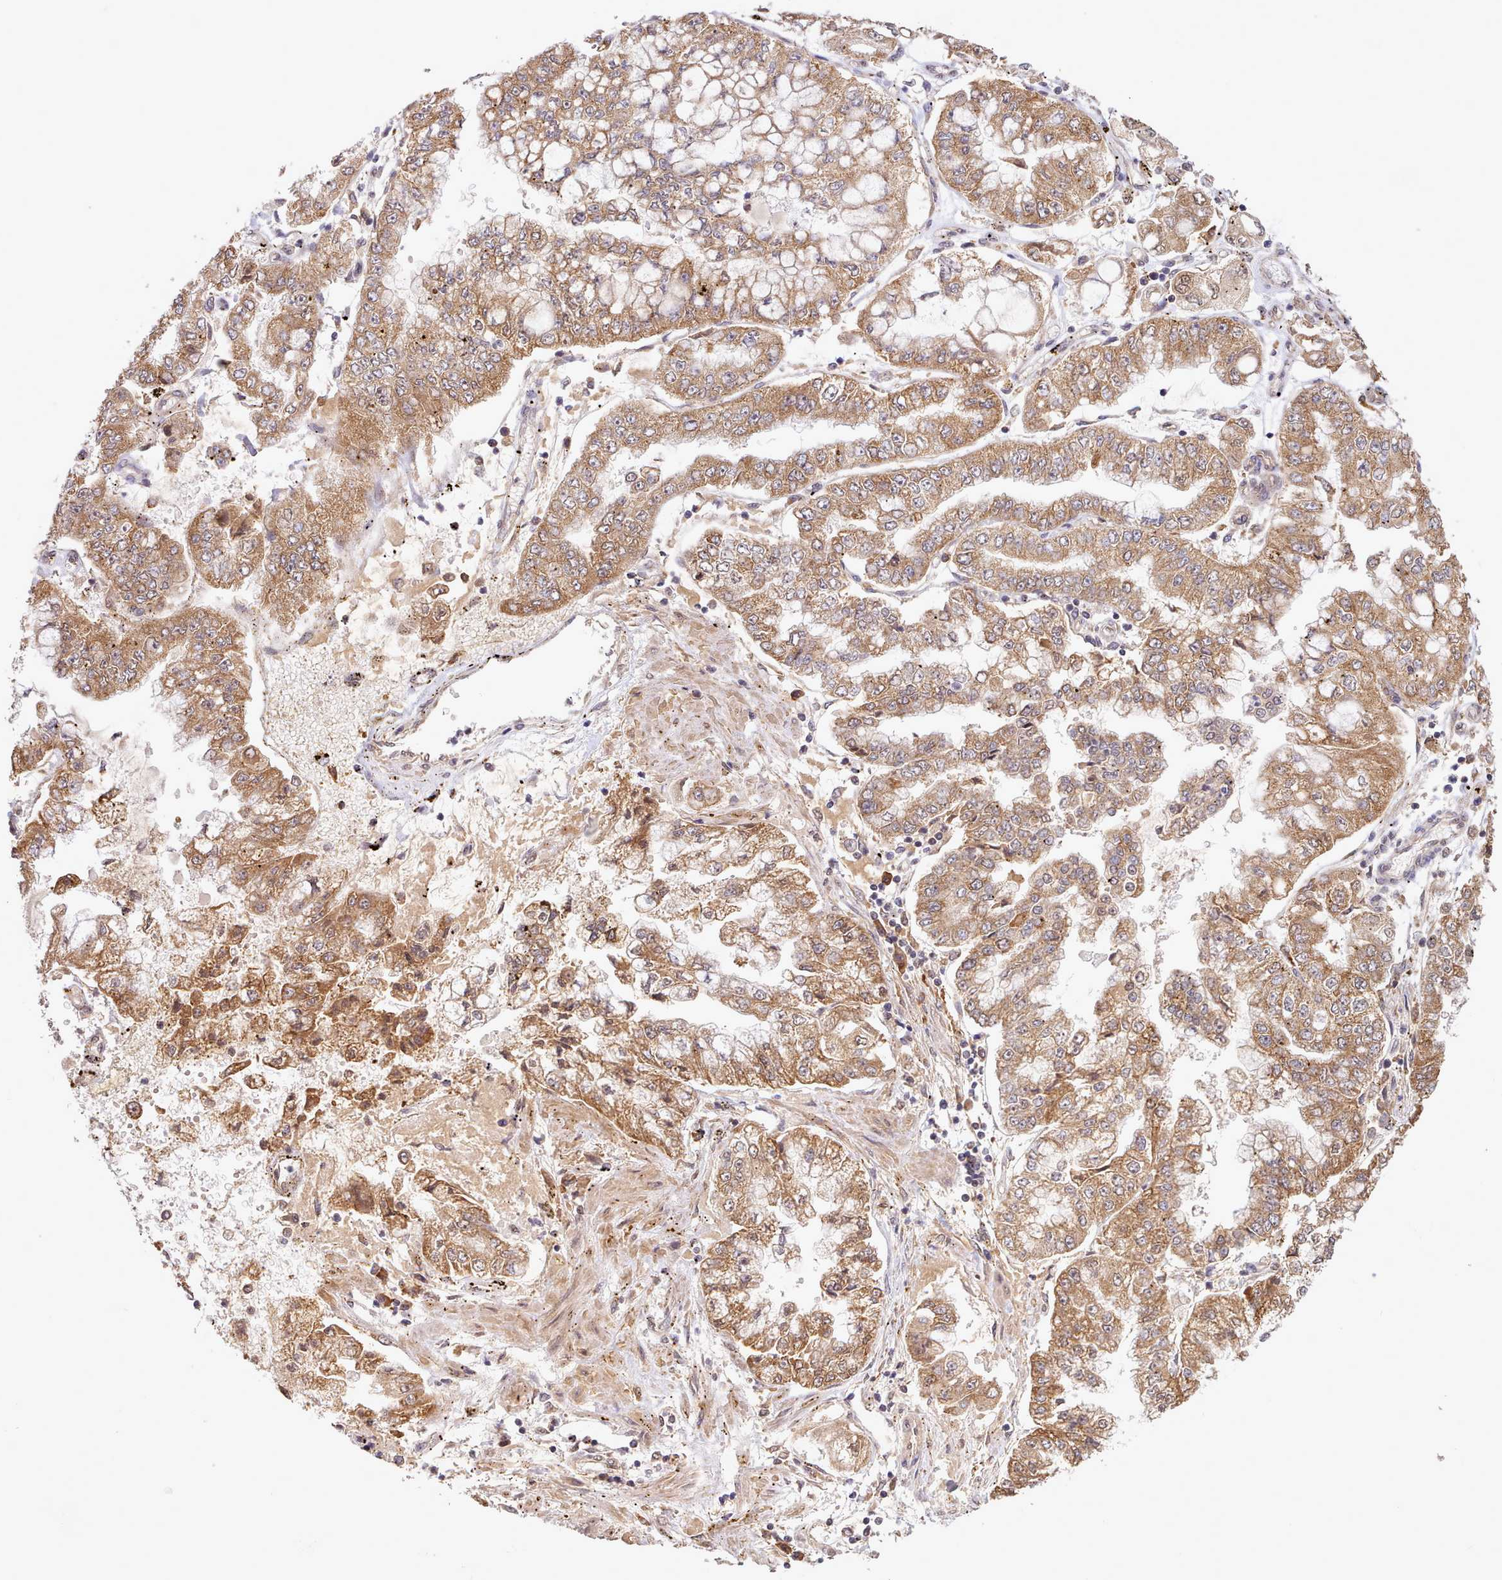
{"staining": {"intensity": "moderate", "quantity": ">75%", "location": "cytoplasmic/membranous"}, "tissue": "stomach cancer", "cell_type": "Tumor cells", "image_type": "cancer", "snomed": [{"axis": "morphology", "description": "Adenocarcinoma, NOS"}, {"axis": "topography", "description": "Stomach"}], "caption": "Immunohistochemistry (IHC) micrograph of neoplastic tissue: human adenocarcinoma (stomach) stained using IHC exhibits medium levels of moderate protein expression localized specifically in the cytoplasmic/membranous of tumor cells, appearing as a cytoplasmic/membranous brown color.", "gene": "PIP4P1", "patient": {"sex": "male", "age": 76}}